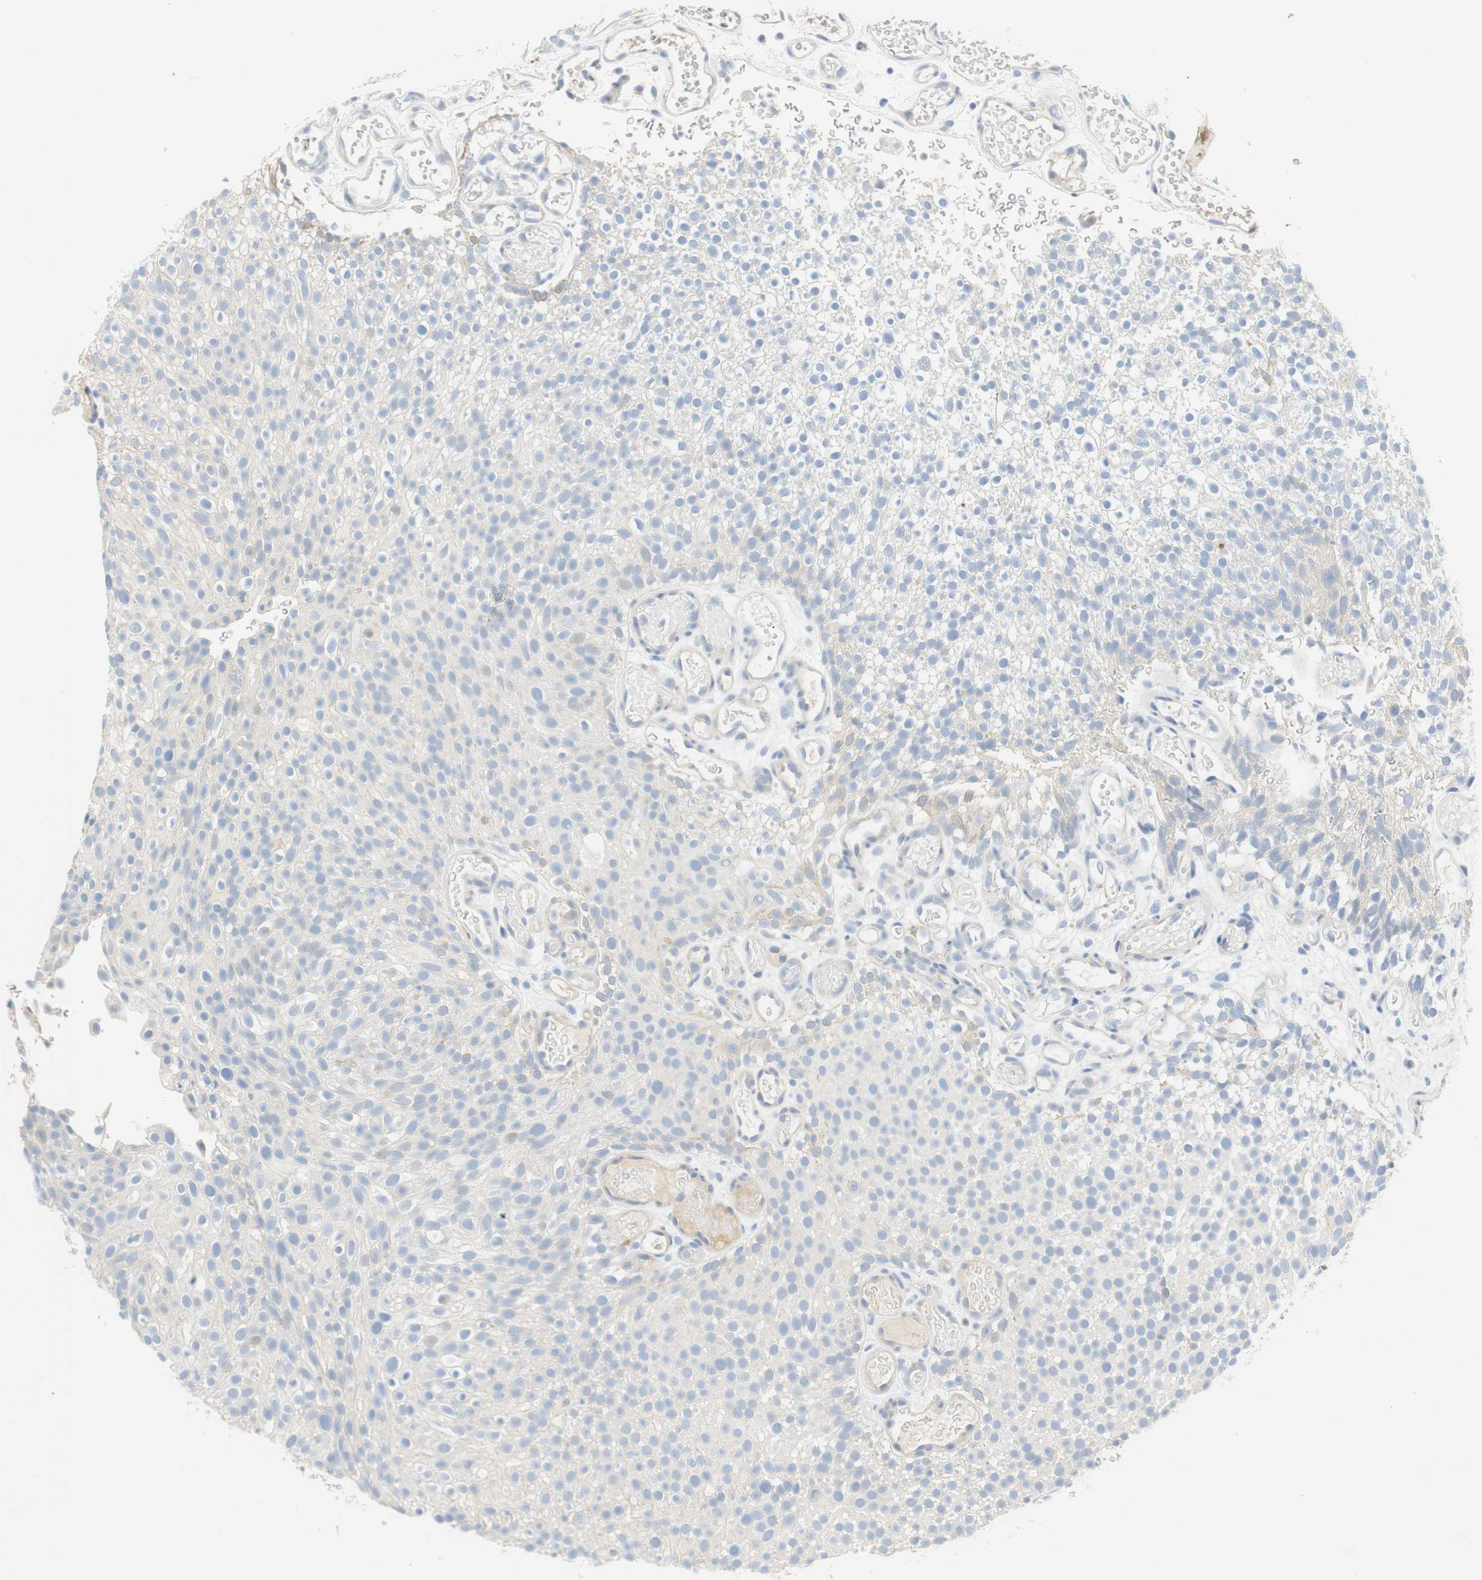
{"staining": {"intensity": "negative", "quantity": "none", "location": "none"}, "tissue": "urothelial cancer", "cell_type": "Tumor cells", "image_type": "cancer", "snomed": [{"axis": "morphology", "description": "Urothelial carcinoma, Low grade"}, {"axis": "topography", "description": "Urinary bladder"}], "caption": "This micrograph is of urothelial cancer stained with immunohistochemistry (IHC) to label a protein in brown with the nuclei are counter-stained blue. There is no staining in tumor cells.", "gene": "CCM2L", "patient": {"sex": "male", "age": 78}}